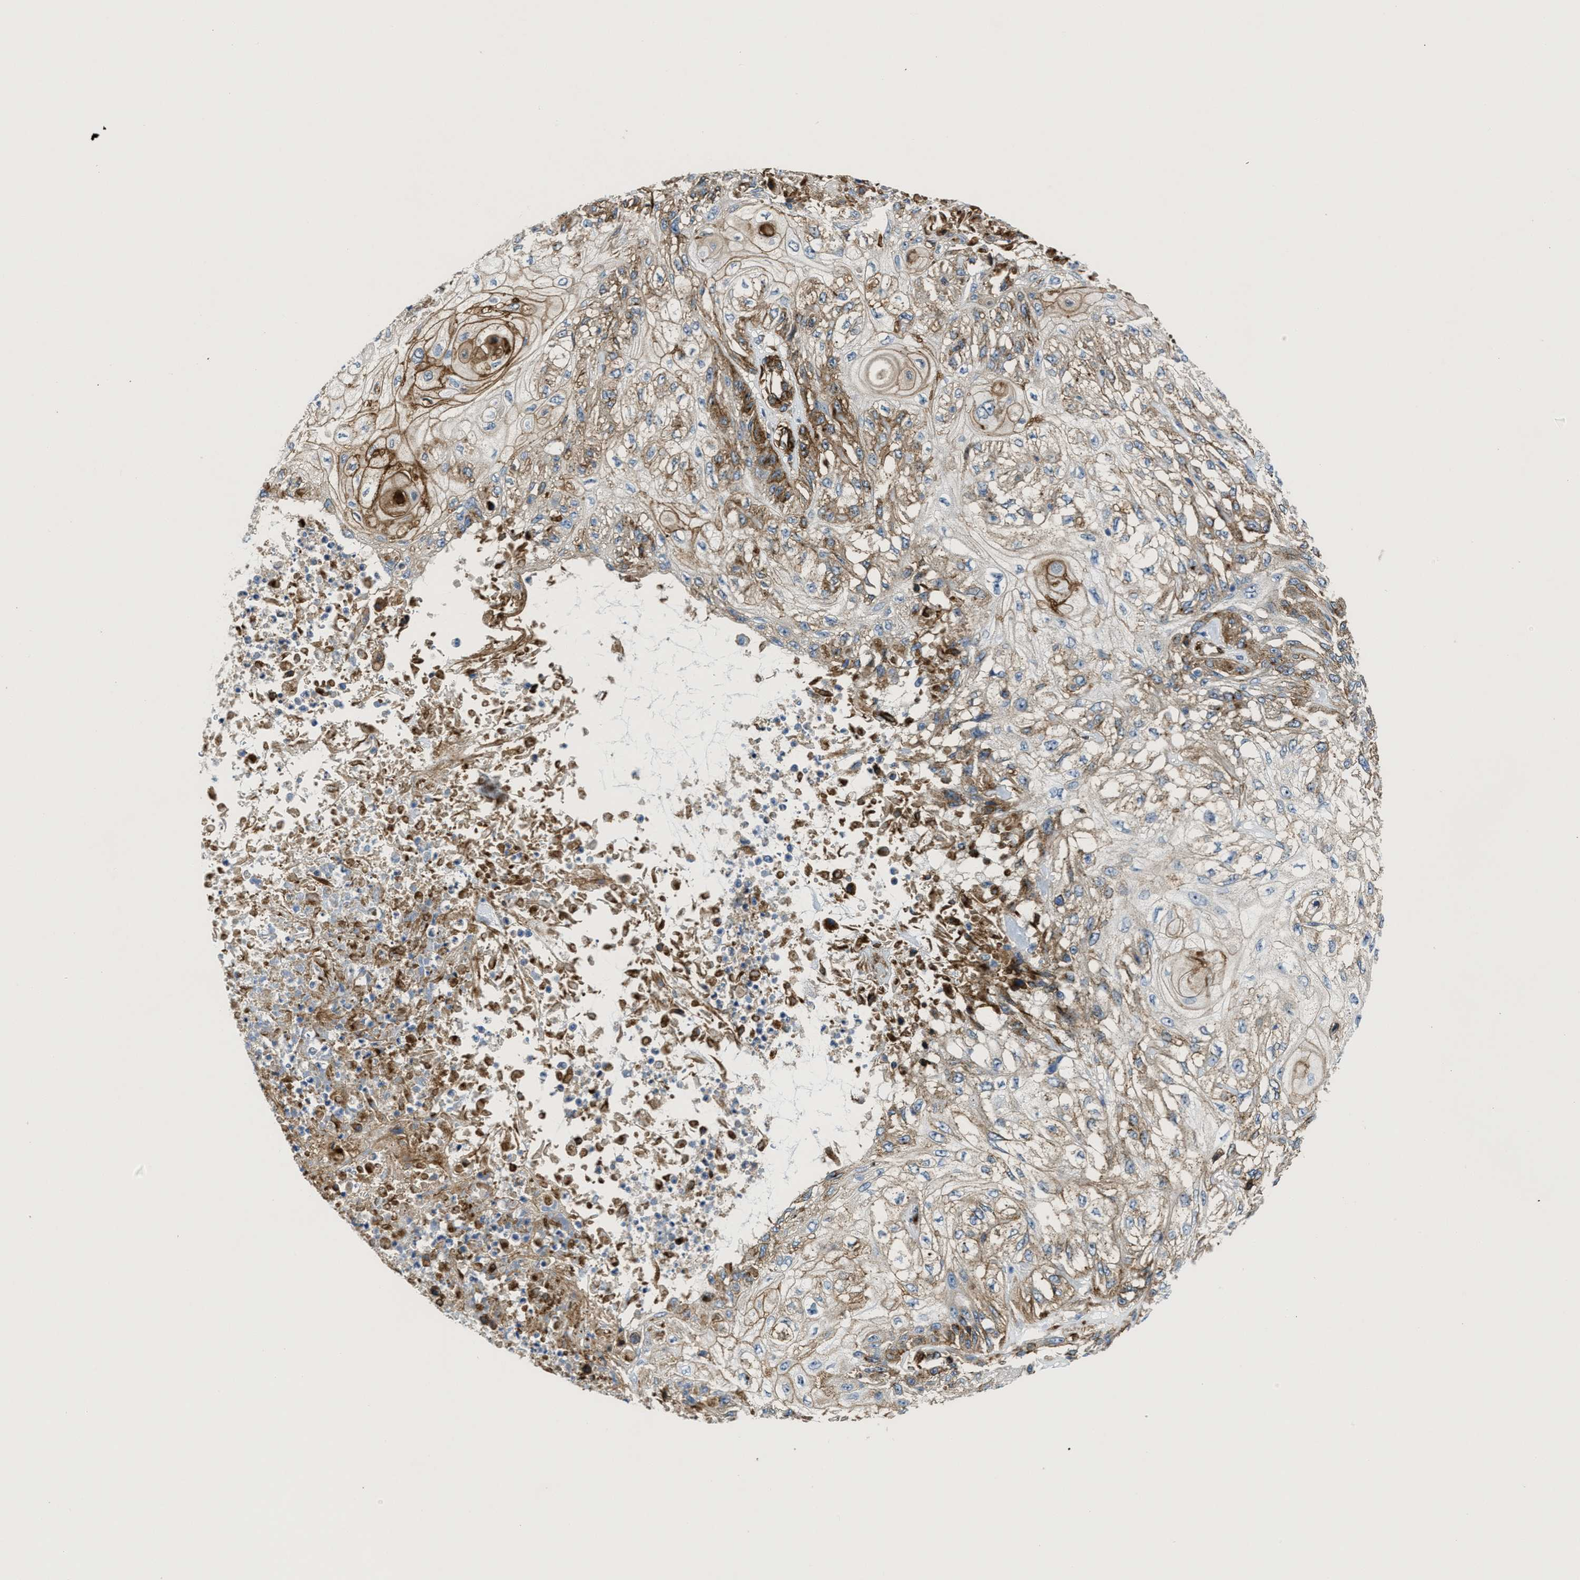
{"staining": {"intensity": "moderate", "quantity": "25%-75%", "location": "cytoplasmic/membranous"}, "tissue": "skin cancer", "cell_type": "Tumor cells", "image_type": "cancer", "snomed": [{"axis": "morphology", "description": "Squamous cell carcinoma, NOS"}, {"axis": "morphology", "description": "Squamous cell carcinoma, metastatic, NOS"}, {"axis": "topography", "description": "Skin"}, {"axis": "topography", "description": "Lymph node"}], "caption": "Metastatic squamous cell carcinoma (skin) stained with DAB IHC displays medium levels of moderate cytoplasmic/membranous positivity in approximately 25%-75% of tumor cells. (DAB (3,3'-diaminobenzidine) = brown stain, brightfield microscopy at high magnification).", "gene": "NAB1", "patient": {"sex": "male", "age": 75}}